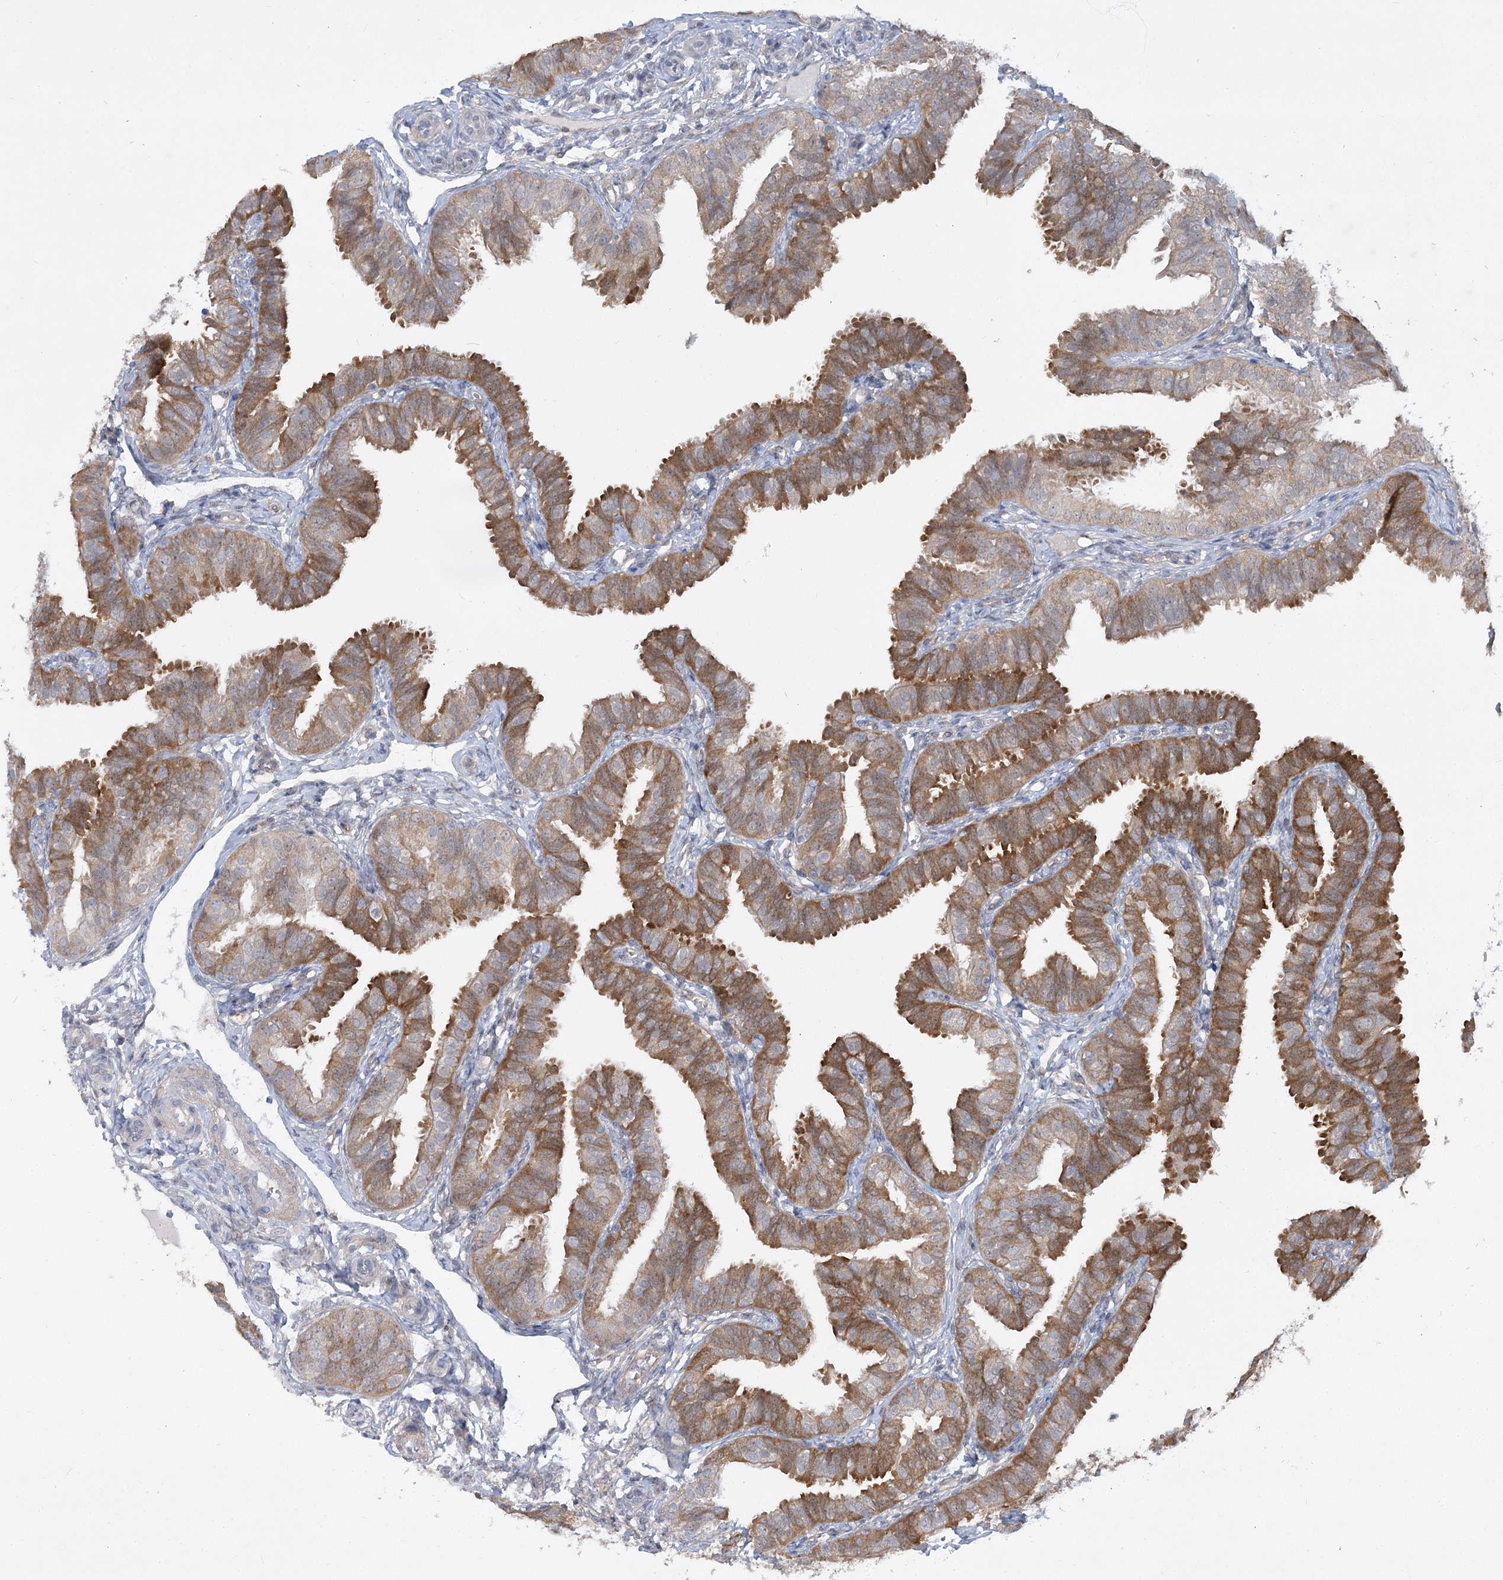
{"staining": {"intensity": "moderate", "quantity": ">75%", "location": "cytoplasmic/membranous"}, "tissue": "fallopian tube", "cell_type": "Glandular cells", "image_type": "normal", "snomed": [{"axis": "morphology", "description": "Normal tissue, NOS"}, {"axis": "topography", "description": "Fallopian tube"}], "caption": "Moderate cytoplasmic/membranous expression is identified in about >75% of glandular cells in benign fallopian tube. The staining was performed using DAB, with brown indicating positive protein expression. Nuclei are stained blue with hematoxylin.", "gene": "AAMDC", "patient": {"sex": "female", "age": 35}}